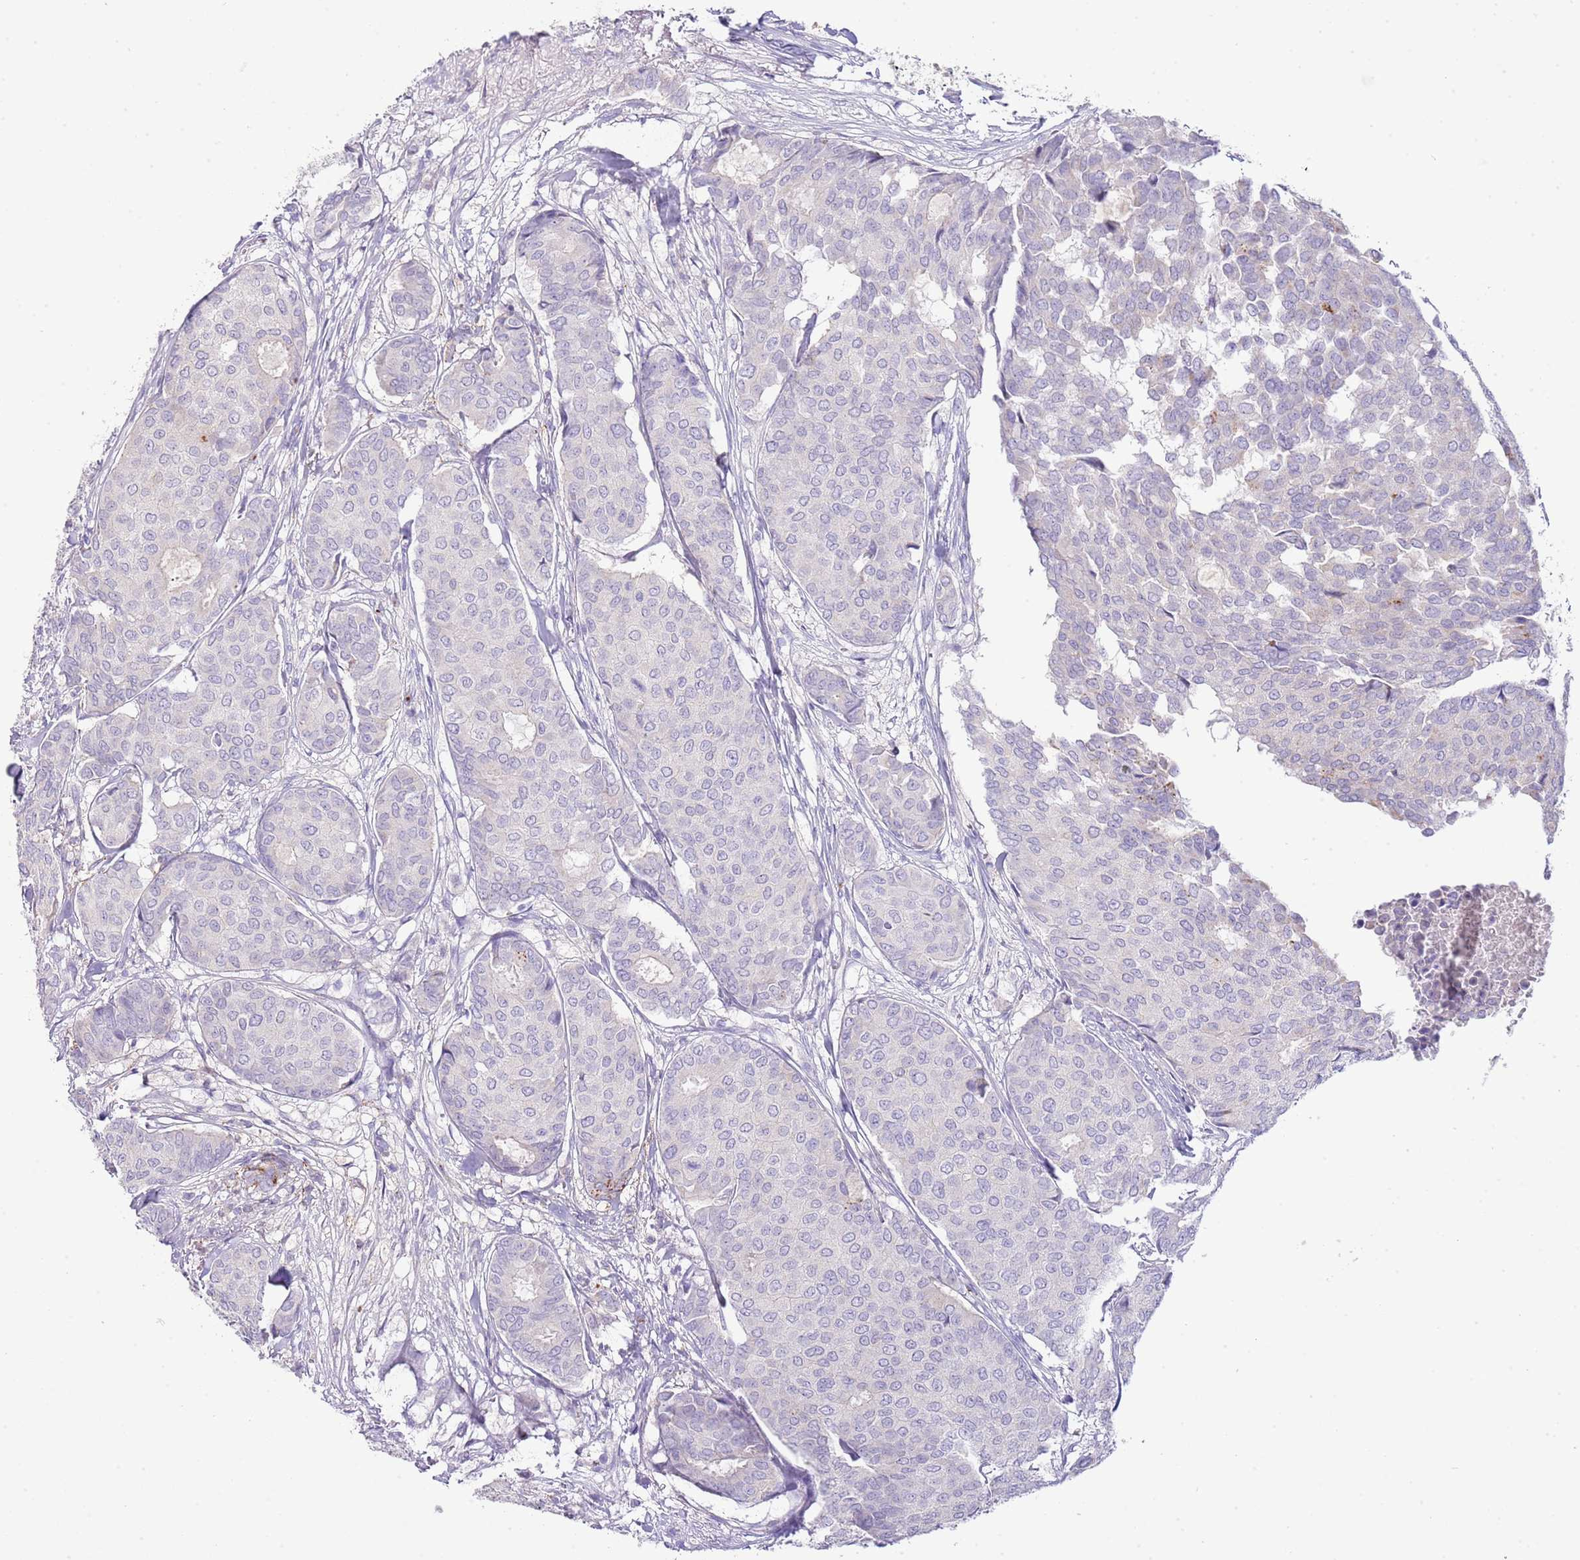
{"staining": {"intensity": "negative", "quantity": "none", "location": "none"}, "tissue": "breast cancer", "cell_type": "Tumor cells", "image_type": "cancer", "snomed": [{"axis": "morphology", "description": "Duct carcinoma"}, {"axis": "topography", "description": "Breast"}], "caption": "IHC of invasive ductal carcinoma (breast) demonstrates no staining in tumor cells. The staining is performed using DAB brown chromogen with nuclei counter-stained in using hematoxylin.", "gene": "ABHD17A", "patient": {"sex": "female", "age": 75}}